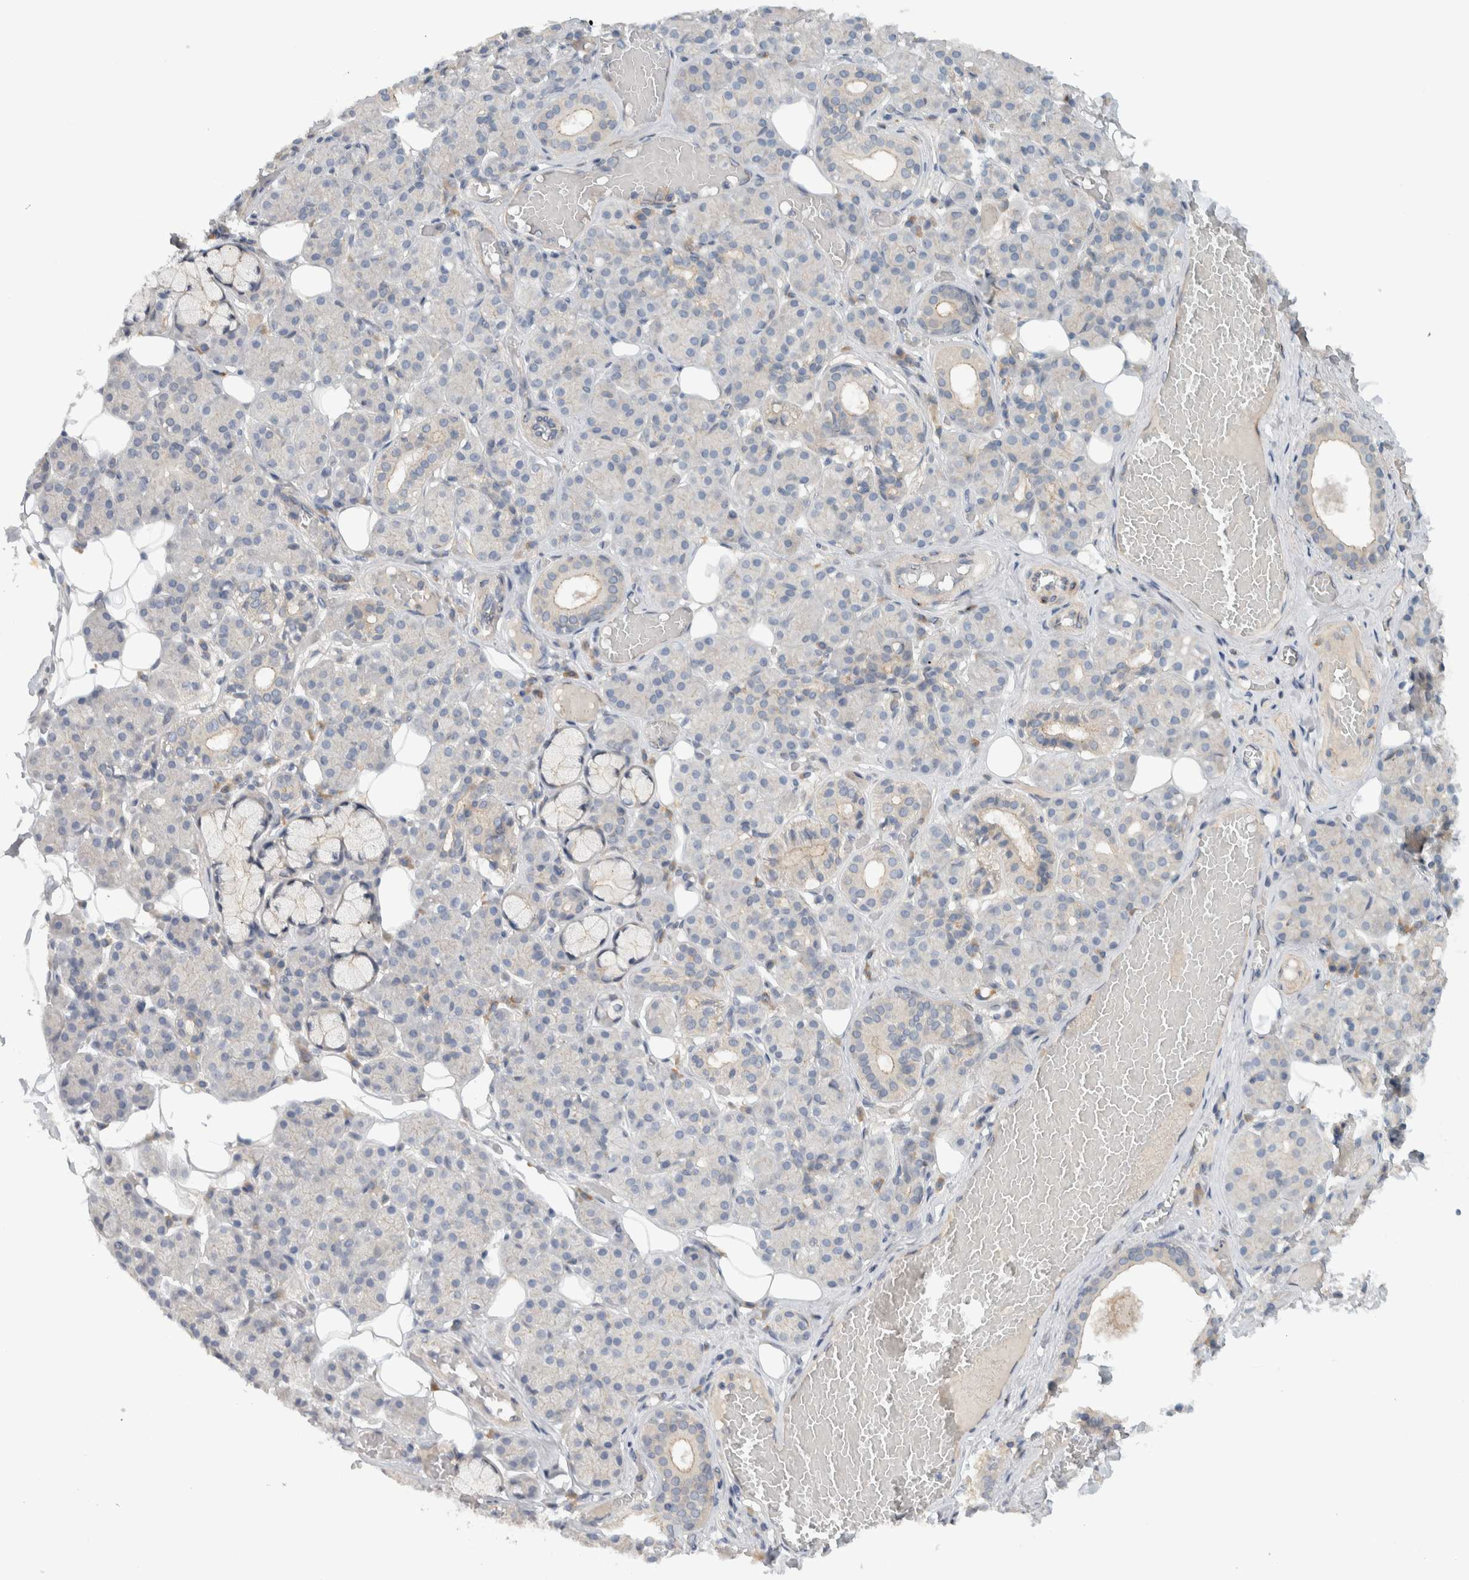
{"staining": {"intensity": "negative", "quantity": "none", "location": "none"}, "tissue": "salivary gland", "cell_type": "Glandular cells", "image_type": "normal", "snomed": [{"axis": "morphology", "description": "Normal tissue, NOS"}, {"axis": "topography", "description": "Salivary gland"}], "caption": "DAB (3,3'-diaminobenzidine) immunohistochemical staining of unremarkable human salivary gland displays no significant positivity in glandular cells. Nuclei are stained in blue.", "gene": "MPRIP", "patient": {"sex": "male", "age": 63}}